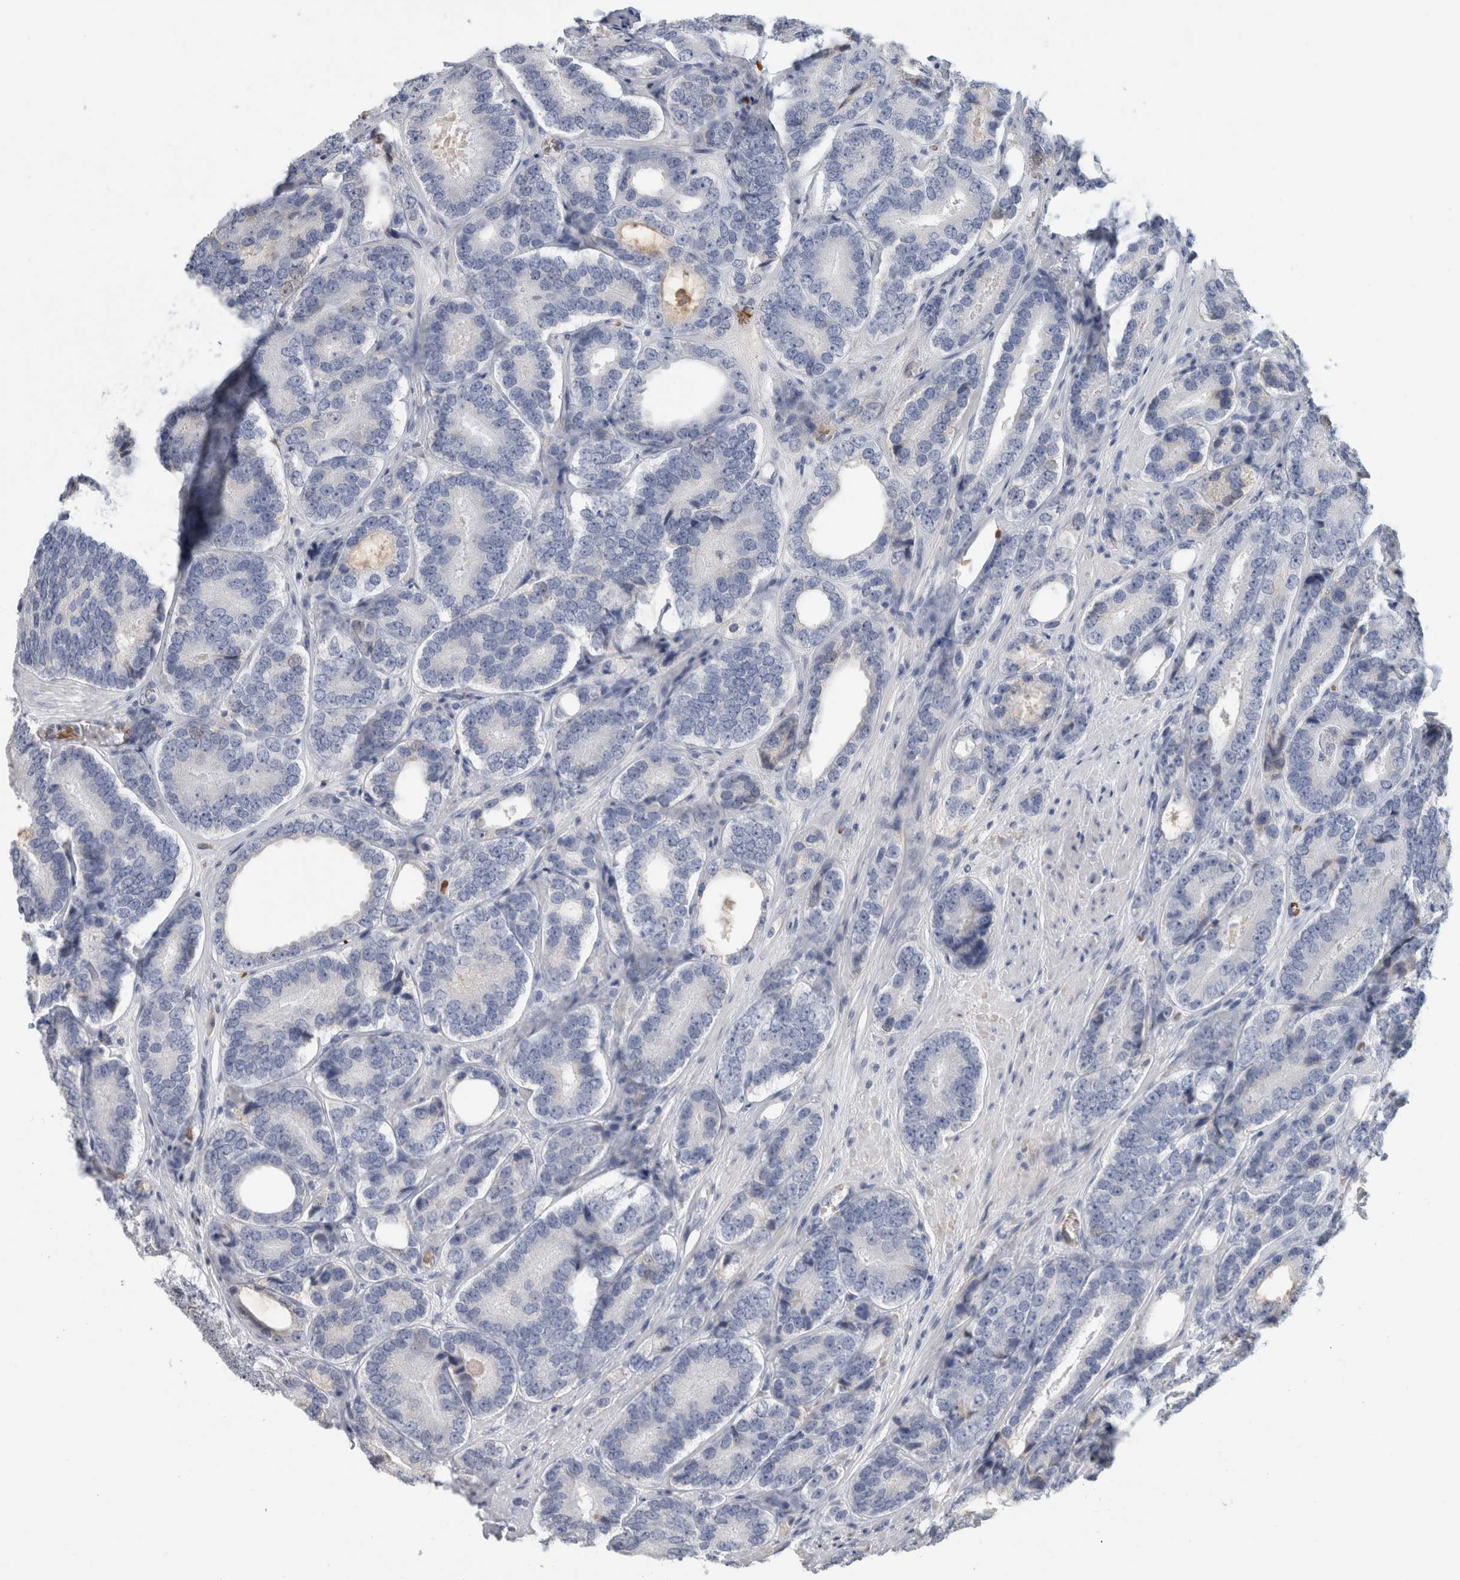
{"staining": {"intensity": "negative", "quantity": "none", "location": "none"}, "tissue": "prostate cancer", "cell_type": "Tumor cells", "image_type": "cancer", "snomed": [{"axis": "morphology", "description": "Adenocarcinoma, High grade"}, {"axis": "topography", "description": "Prostate"}], "caption": "IHC of human adenocarcinoma (high-grade) (prostate) reveals no staining in tumor cells. (DAB IHC, high magnification).", "gene": "CA1", "patient": {"sex": "male", "age": 56}}